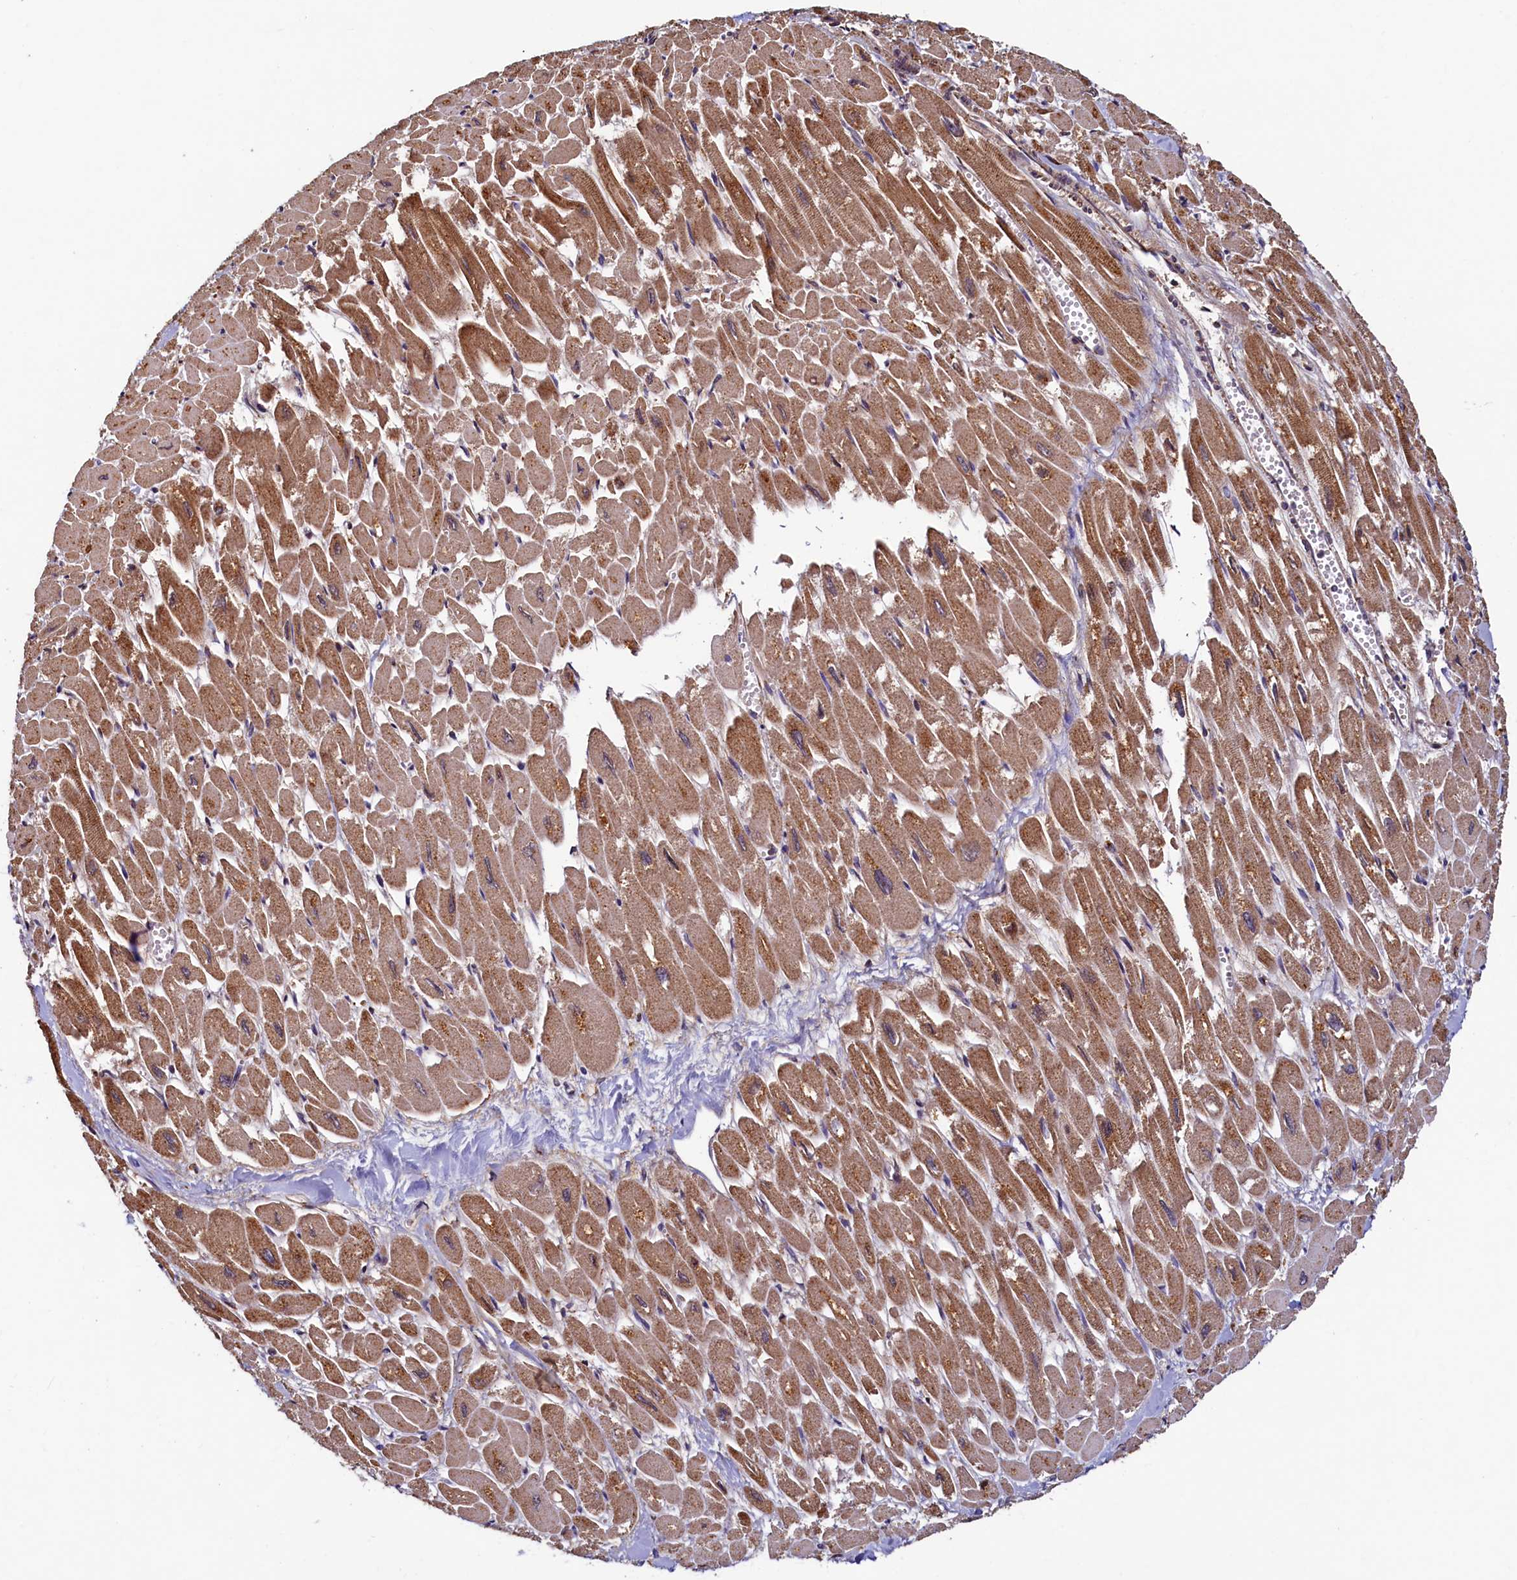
{"staining": {"intensity": "moderate", "quantity": ">75%", "location": "cytoplasmic/membranous"}, "tissue": "heart muscle", "cell_type": "Cardiomyocytes", "image_type": "normal", "snomed": [{"axis": "morphology", "description": "Normal tissue, NOS"}, {"axis": "topography", "description": "Heart"}], "caption": "Normal heart muscle displays moderate cytoplasmic/membranous staining in about >75% of cardiomyocytes (brown staining indicates protein expression, while blue staining denotes nuclei)..", "gene": "NCKAP5L", "patient": {"sex": "male", "age": 54}}